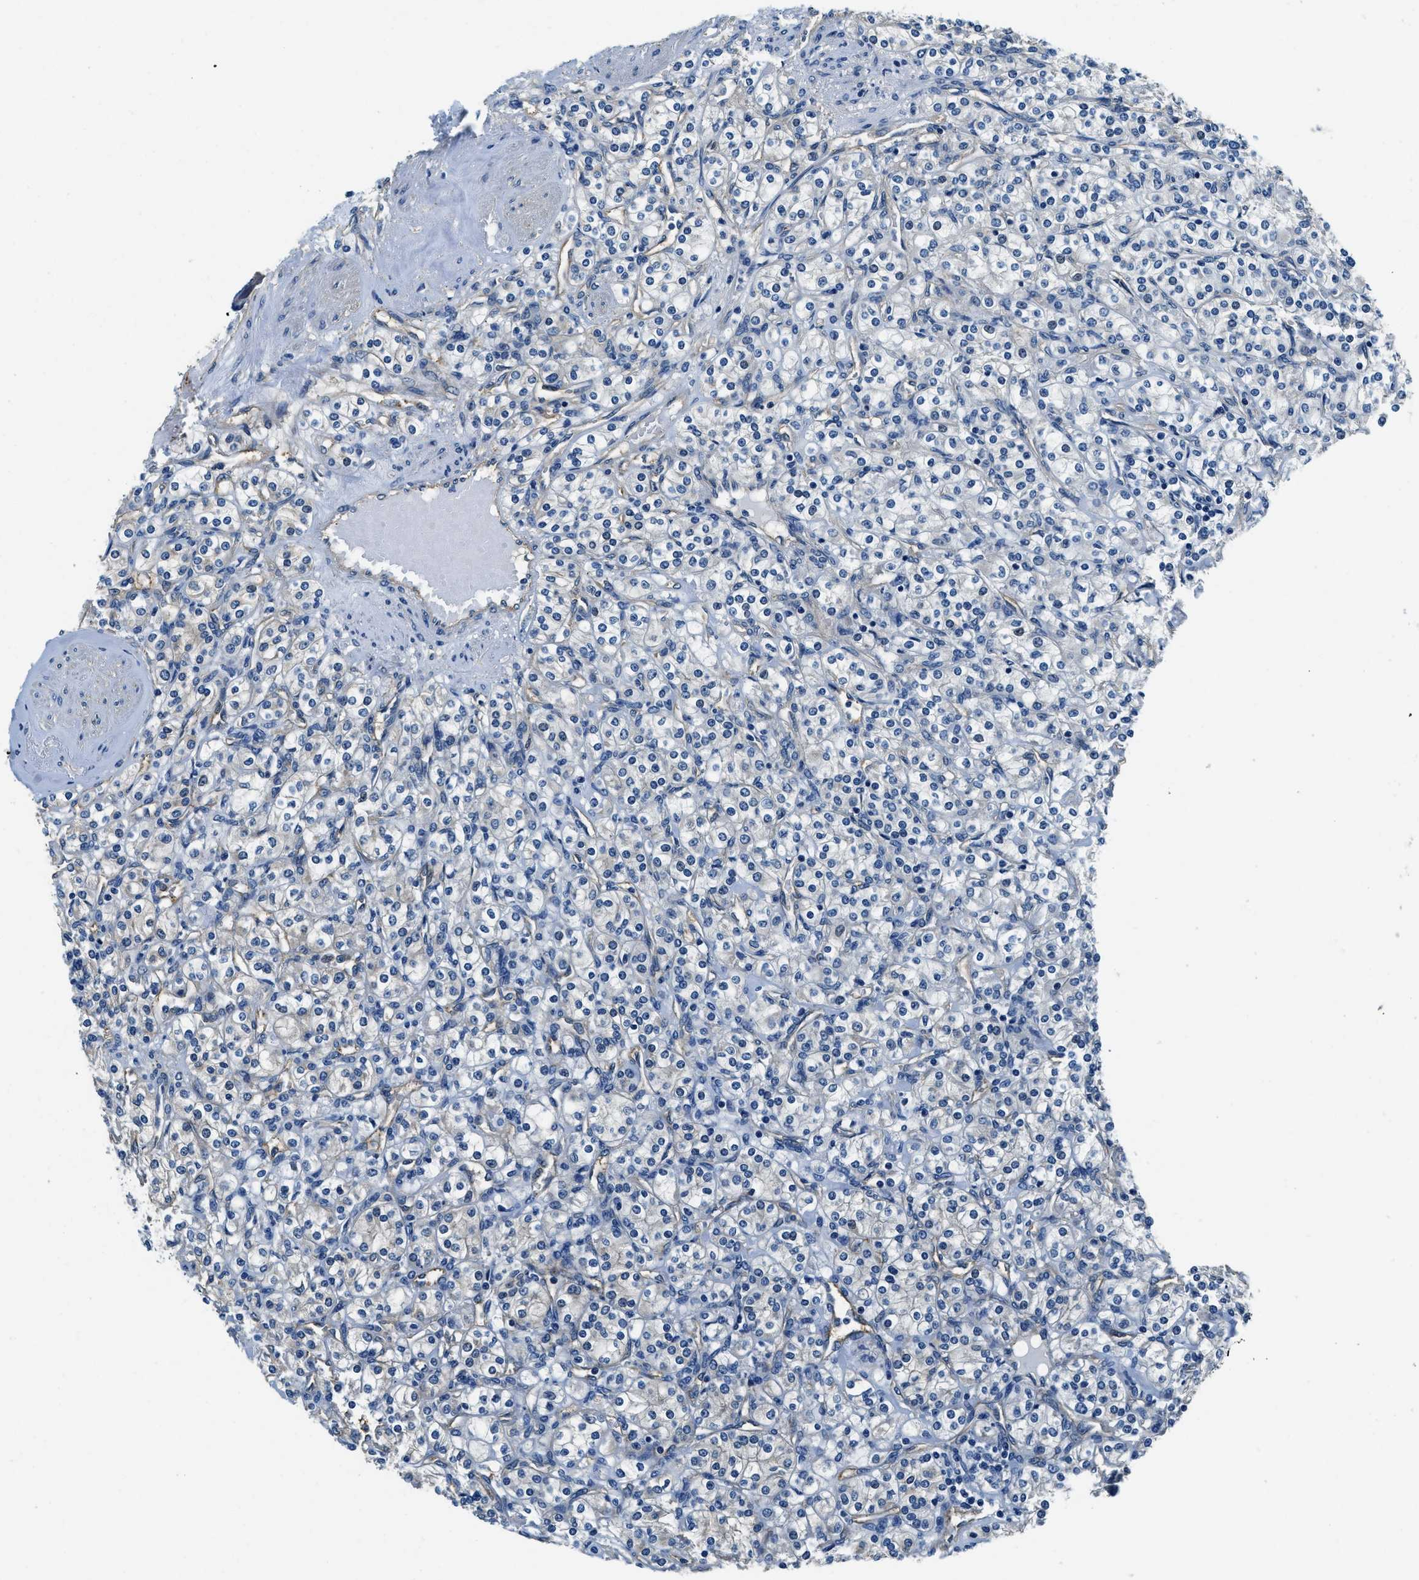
{"staining": {"intensity": "negative", "quantity": "none", "location": "none"}, "tissue": "renal cancer", "cell_type": "Tumor cells", "image_type": "cancer", "snomed": [{"axis": "morphology", "description": "Adenocarcinoma, NOS"}, {"axis": "topography", "description": "Kidney"}], "caption": "The image exhibits no staining of tumor cells in renal adenocarcinoma.", "gene": "TWF1", "patient": {"sex": "male", "age": 77}}